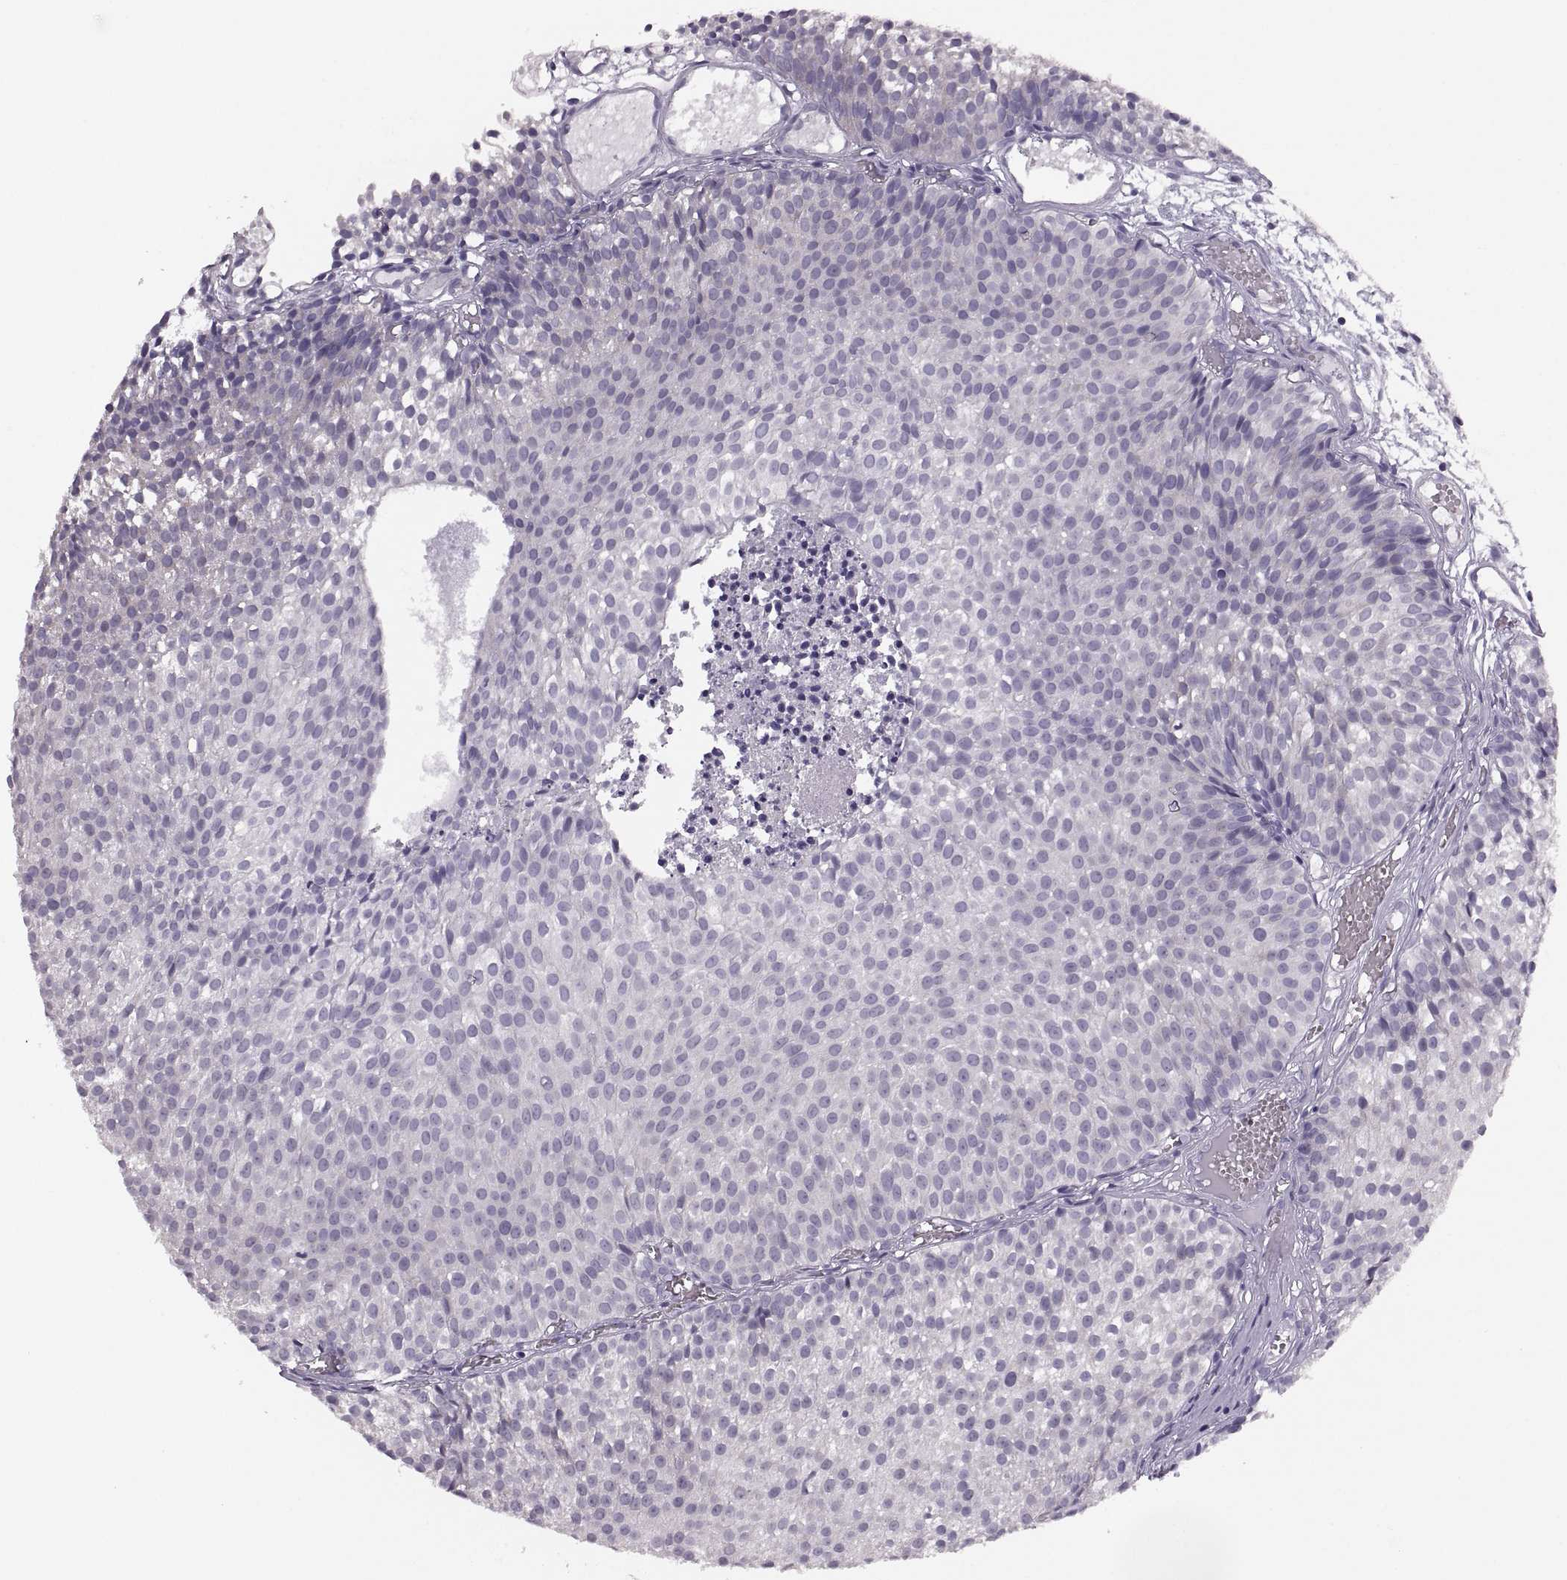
{"staining": {"intensity": "negative", "quantity": "none", "location": "none"}, "tissue": "urothelial cancer", "cell_type": "Tumor cells", "image_type": "cancer", "snomed": [{"axis": "morphology", "description": "Urothelial carcinoma, Low grade"}, {"axis": "topography", "description": "Urinary bladder"}], "caption": "Tumor cells show no significant protein staining in urothelial carcinoma (low-grade).", "gene": "ADH6", "patient": {"sex": "male", "age": 63}}